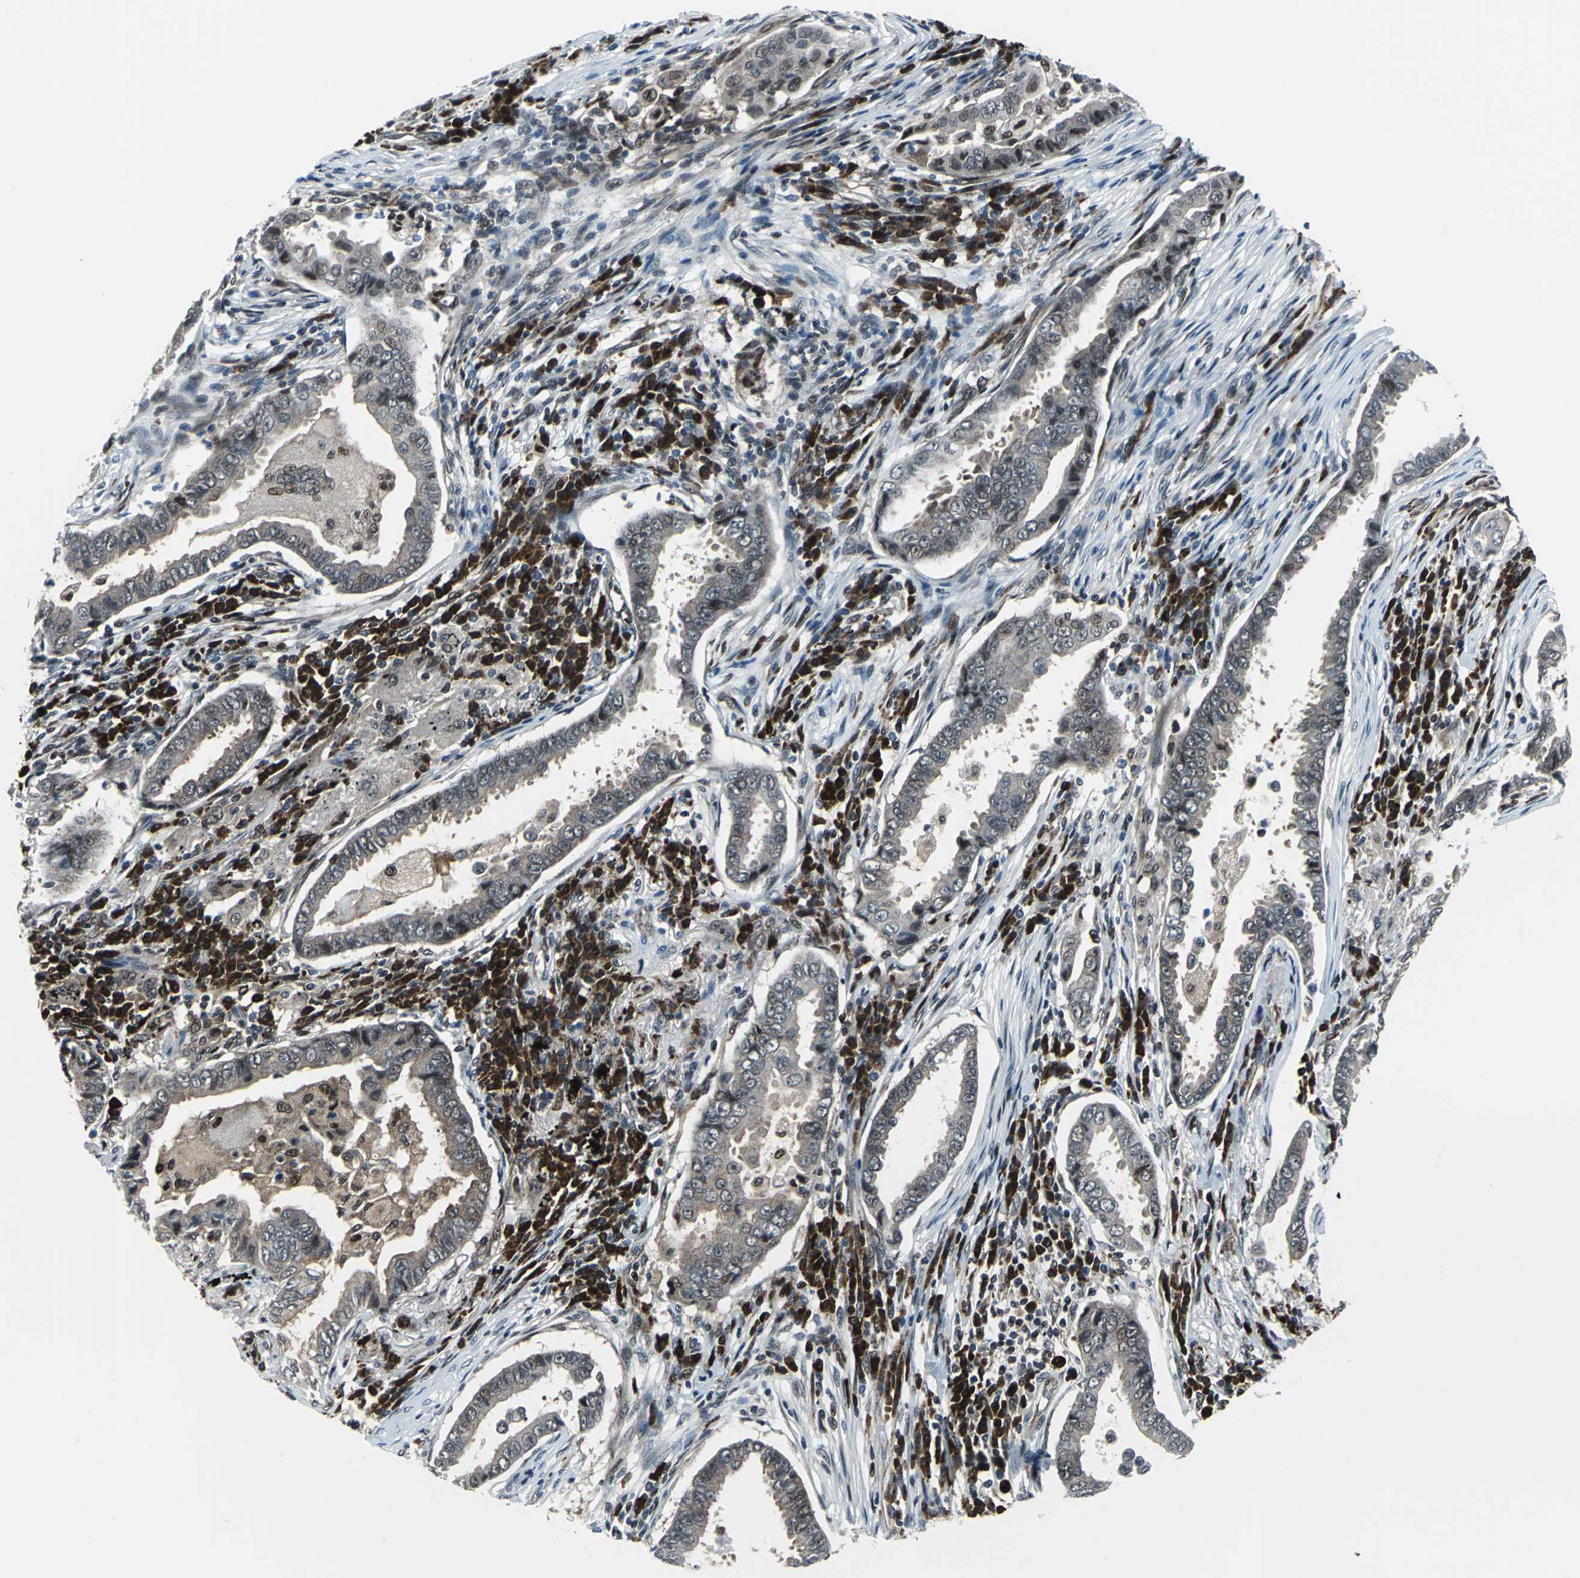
{"staining": {"intensity": "weak", "quantity": "25%-75%", "location": "cytoplasmic/membranous,nuclear"}, "tissue": "lung cancer", "cell_type": "Tumor cells", "image_type": "cancer", "snomed": [{"axis": "morphology", "description": "Normal tissue, NOS"}, {"axis": "morphology", "description": "Inflammation, NOS"}, {"axis": "morphology", "description": "Adenocarcinoma, NOS"}, {"axis": "topography", "description": "Lung"}], "caption": "Immunohistochemistry staining of lung cancer, which displays low levels of weak cytoplasmic/membranous and nuclear staining in about 25%-75% of tumor cells indicating weak cytoplasmic/membranous and nuclear protein positivity. The staining was performed using DAB (3,3'-diaminobenzidine) (brown) for protein detection and nuclei were counterstained in hematoxylin (blue).", "gene": "POLR3K", "patient": {"sex": "female", "age": 64}}